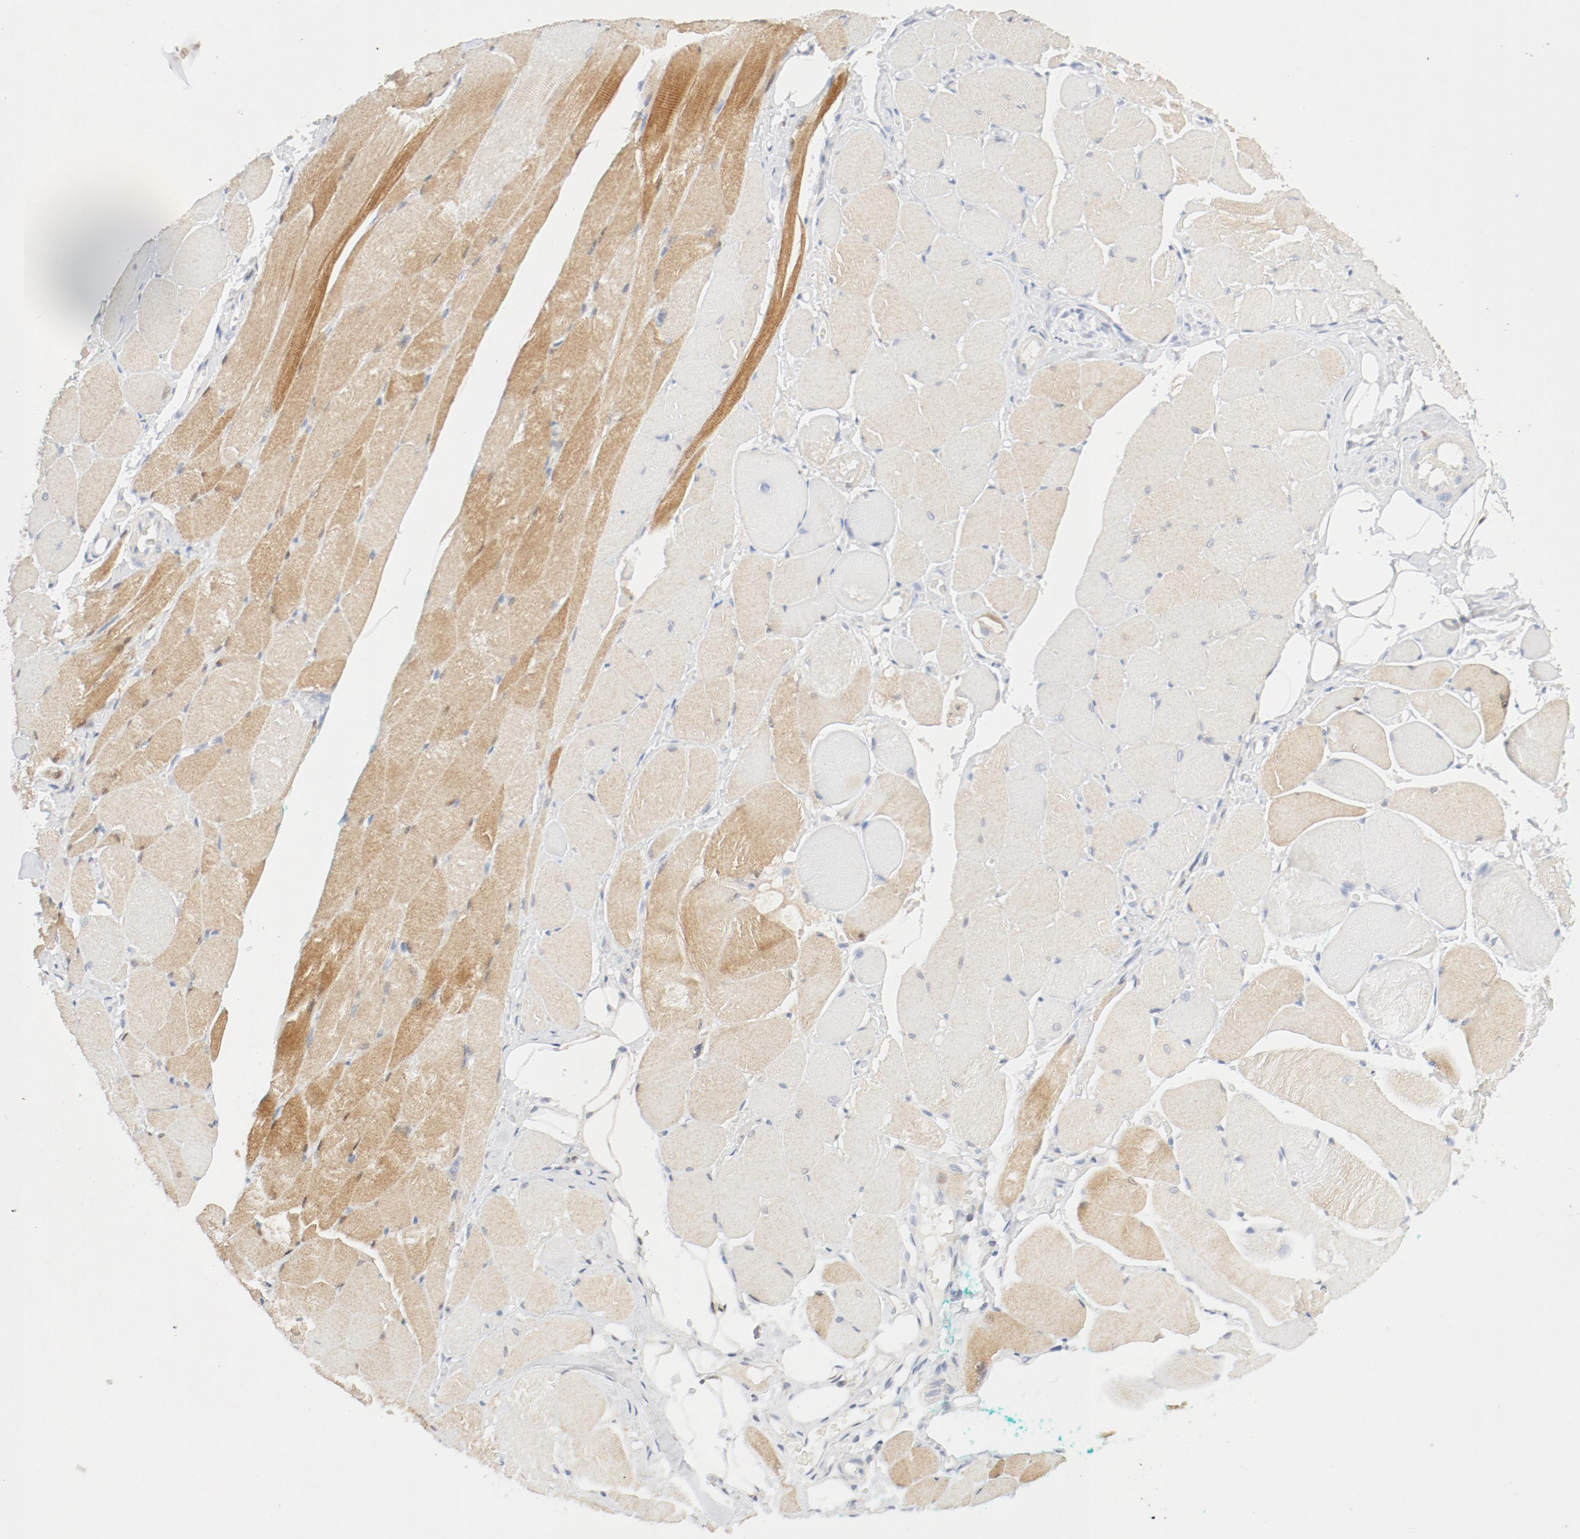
{"staining": {"intensity": "moderate", "quantity": "25%-75%", "location": "cytoplasmic/membranous"}, "tissue": "skeletal muscle", "cell_type": "Myocytes", "image_type": "normal", "snomed": [{"axis": "morphology", "description": "Normal tissue, NOS"}, {"axis": "topography", "description": "Skeletal muscle"}, {"axis": "topography", "description": "Peripheral nerve tissue"}], "caption": "Protein staining of benign skeletal muscle demonstrates moderate cytoplasmic/membranous positivity in approximately 25%-75% of myocytes.", "gene": "PGM1", "patient": {"sex": "female", "age": 84}}